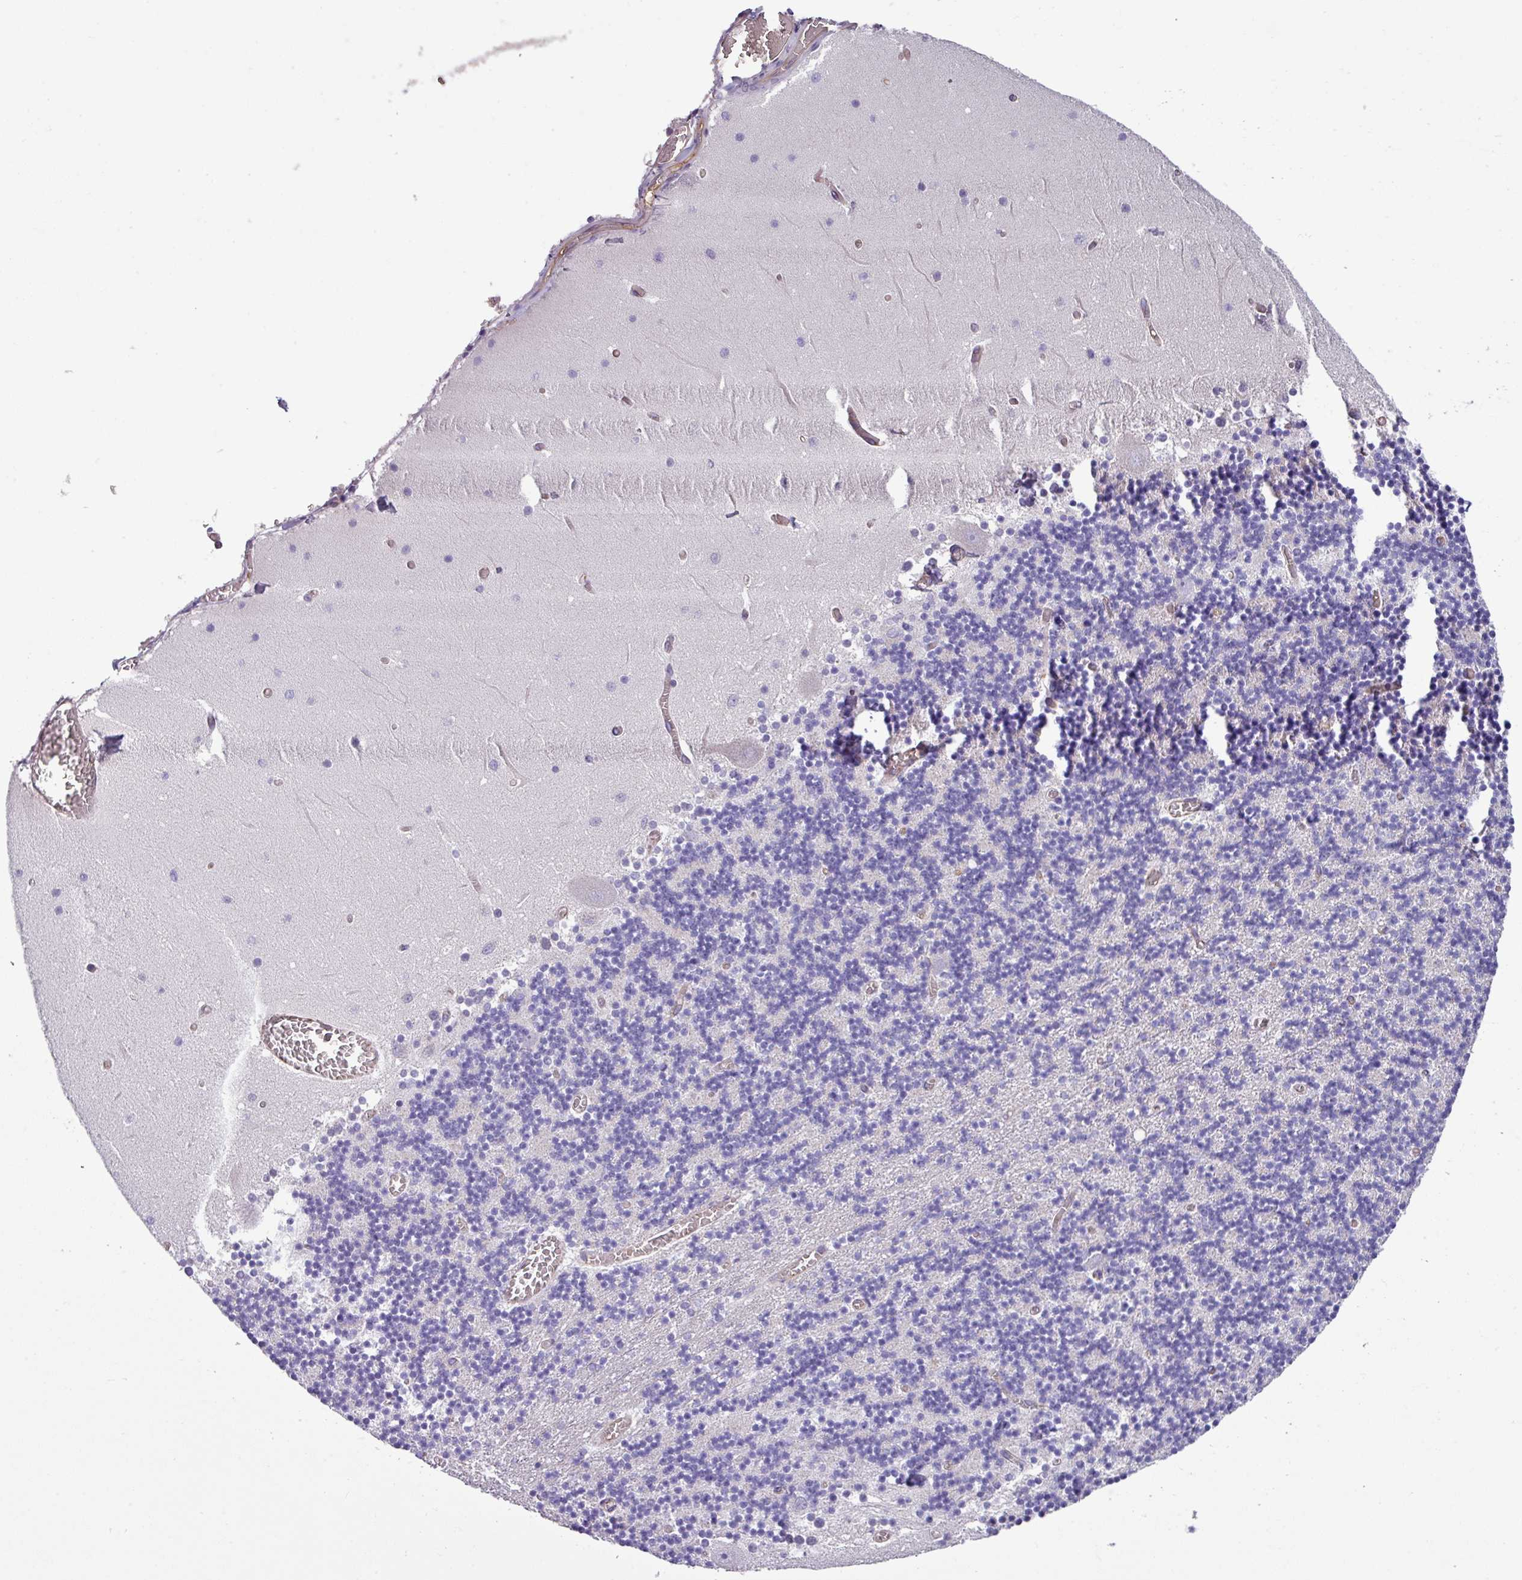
{"staining": {"intensity": "negative", "quantity": "none", "location": "none"}, "tissue": "cerebellum", "cell_type": "Cells in granular layer", "image_type": "normal", "snomed": [{"axis": "morphology", "description": "Normal tissue, NOS"}, {"axis": "topography", "description": "Cerebellum"}], "caption": "High power microscopy photomicrograph of an IHC micrograph of normal cerebellum, revealing no significant positivity in cells in granular layer.", "gene": "SLC23A2", "patient": {"sex": "female", "age": 28}}